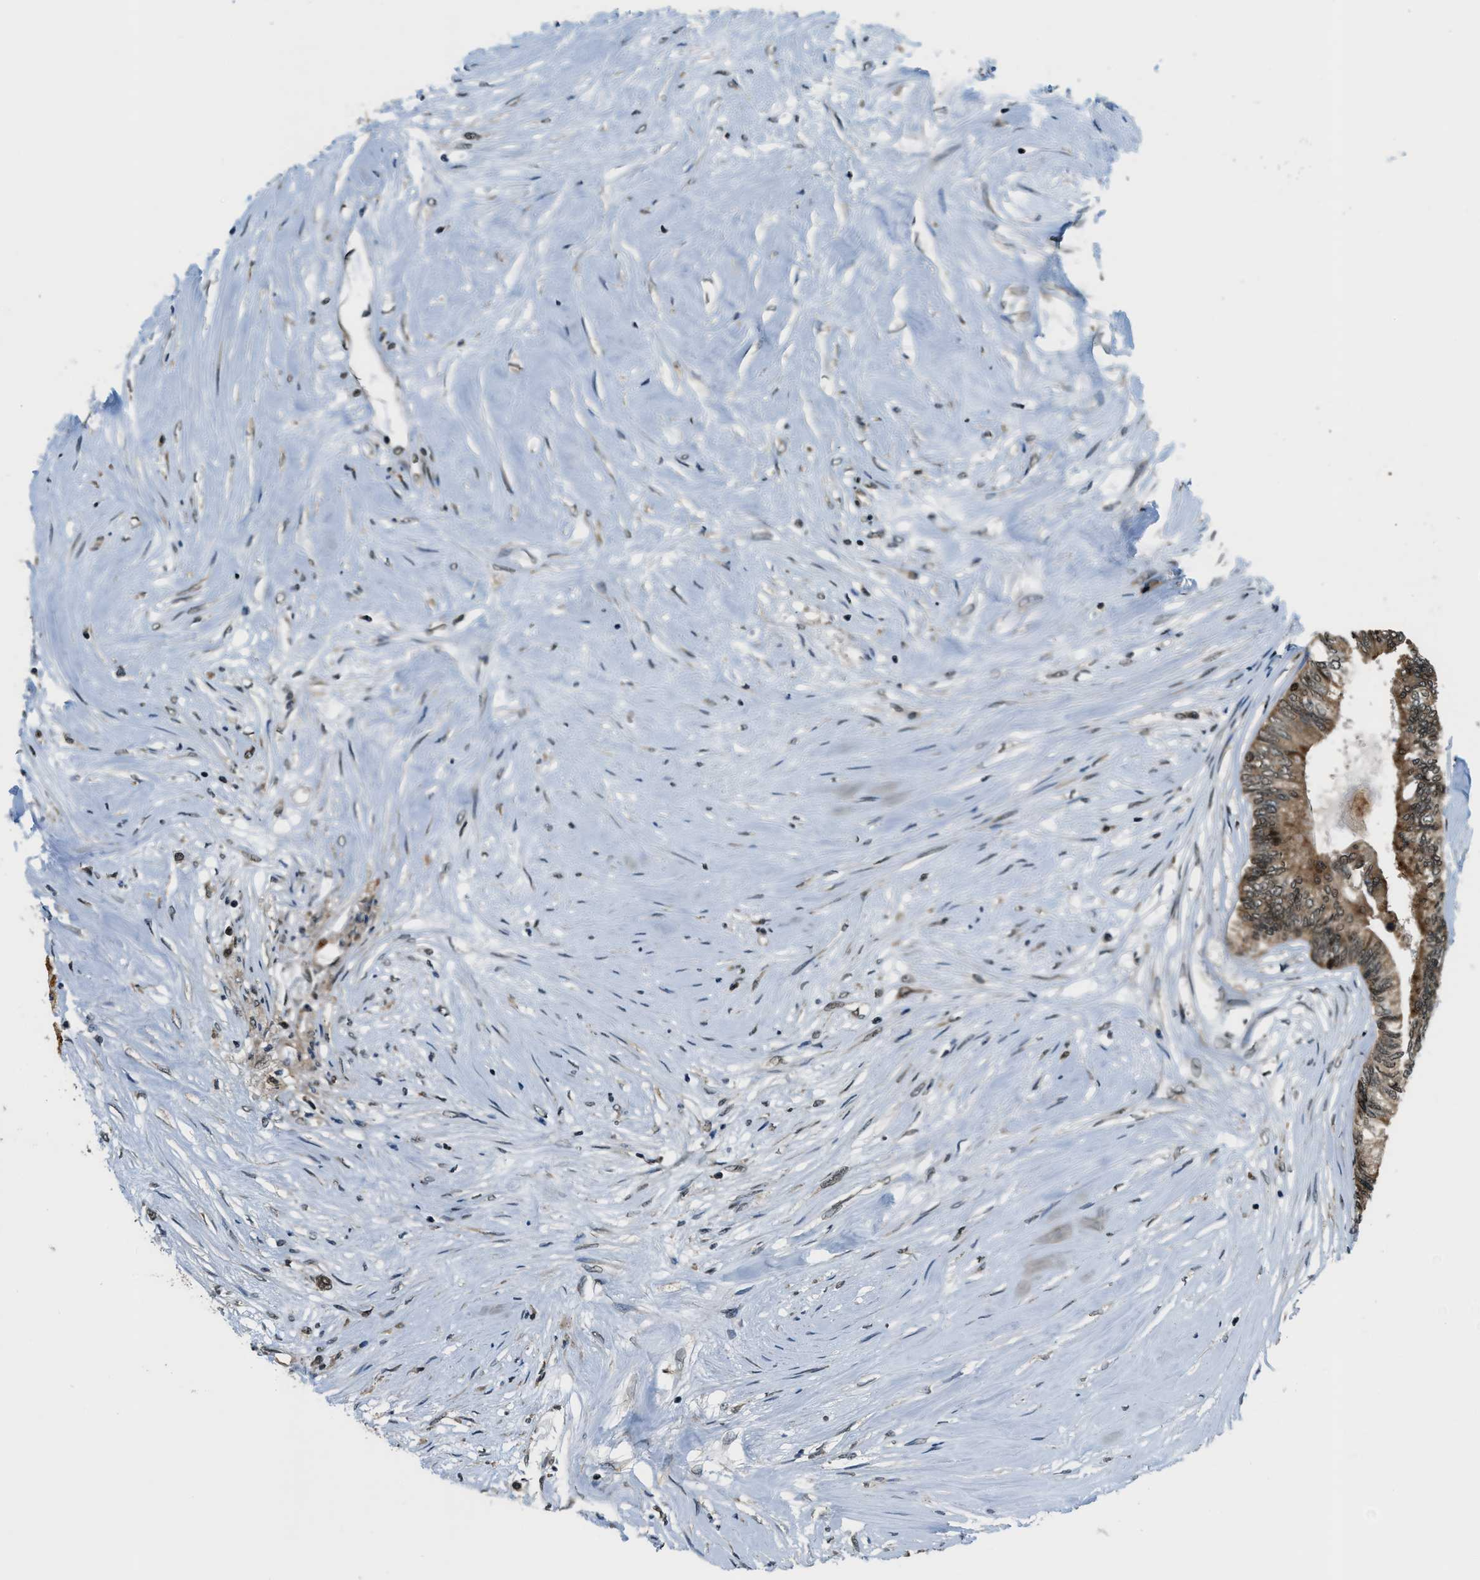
{"staining": {"intensity": "moderate", "quantity": ">75%", "location": "cytoplasmic/membranous"}, "tissue": "colorectal cancer", "cell_type": "Tumor cells", "image_type": "cancer", "snomed": [{"axis": "morphology", "description": "Adenocarcinoma, NOS"}, {"axis": "topography", "description": "Rectum"}], "caption": "Immunohistochemistry image of colorectal cancer (adenocarcinoma) stained for a protein (brown), which displays medium levels of moderate cytoplasmic/membranous expression in about >75% of tumor cells.", "gene": "RAB11FIP1", "patient": {"sex": "male", "age": 63}}